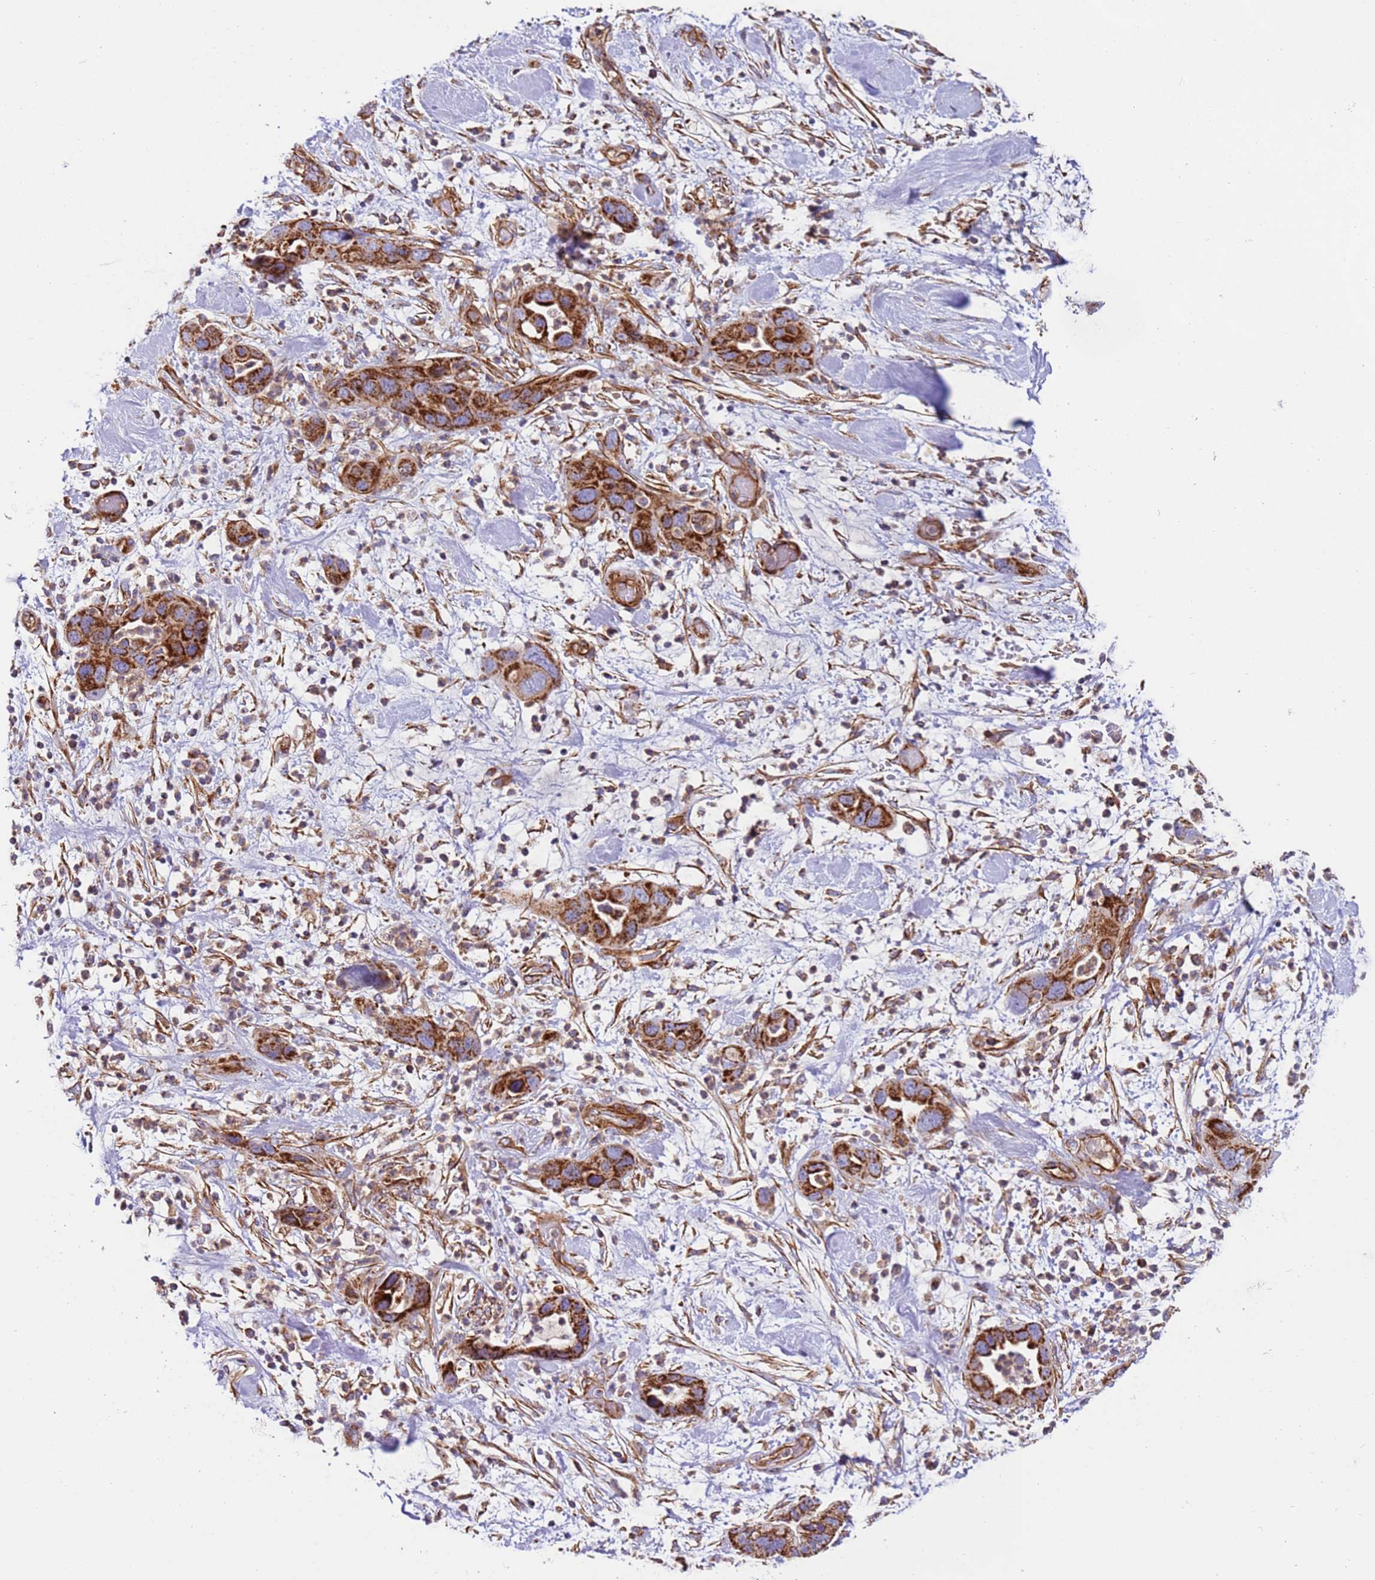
{"staining": {"intensity": "strong", "quantity": ">75%", "location": "cytoplasmic/membranous"}, "tissue": "pancreatic cancer", "cell_type": "Tumor cells", "image_type": "cancer", "snomed": [{"axis": "morphology", "description": "Adenocarcinoma, NOS"}, {"axis": "topography", "description": "Pancreas"}], "caption": "Pancreatic cancer was stained to show a protein in brown. There is high levels of strong cytoplasmic/membranous staining in about >75% of tumor cells.", "gene": "MRPL20", "patient": {"sex": "female", "age": 71}}